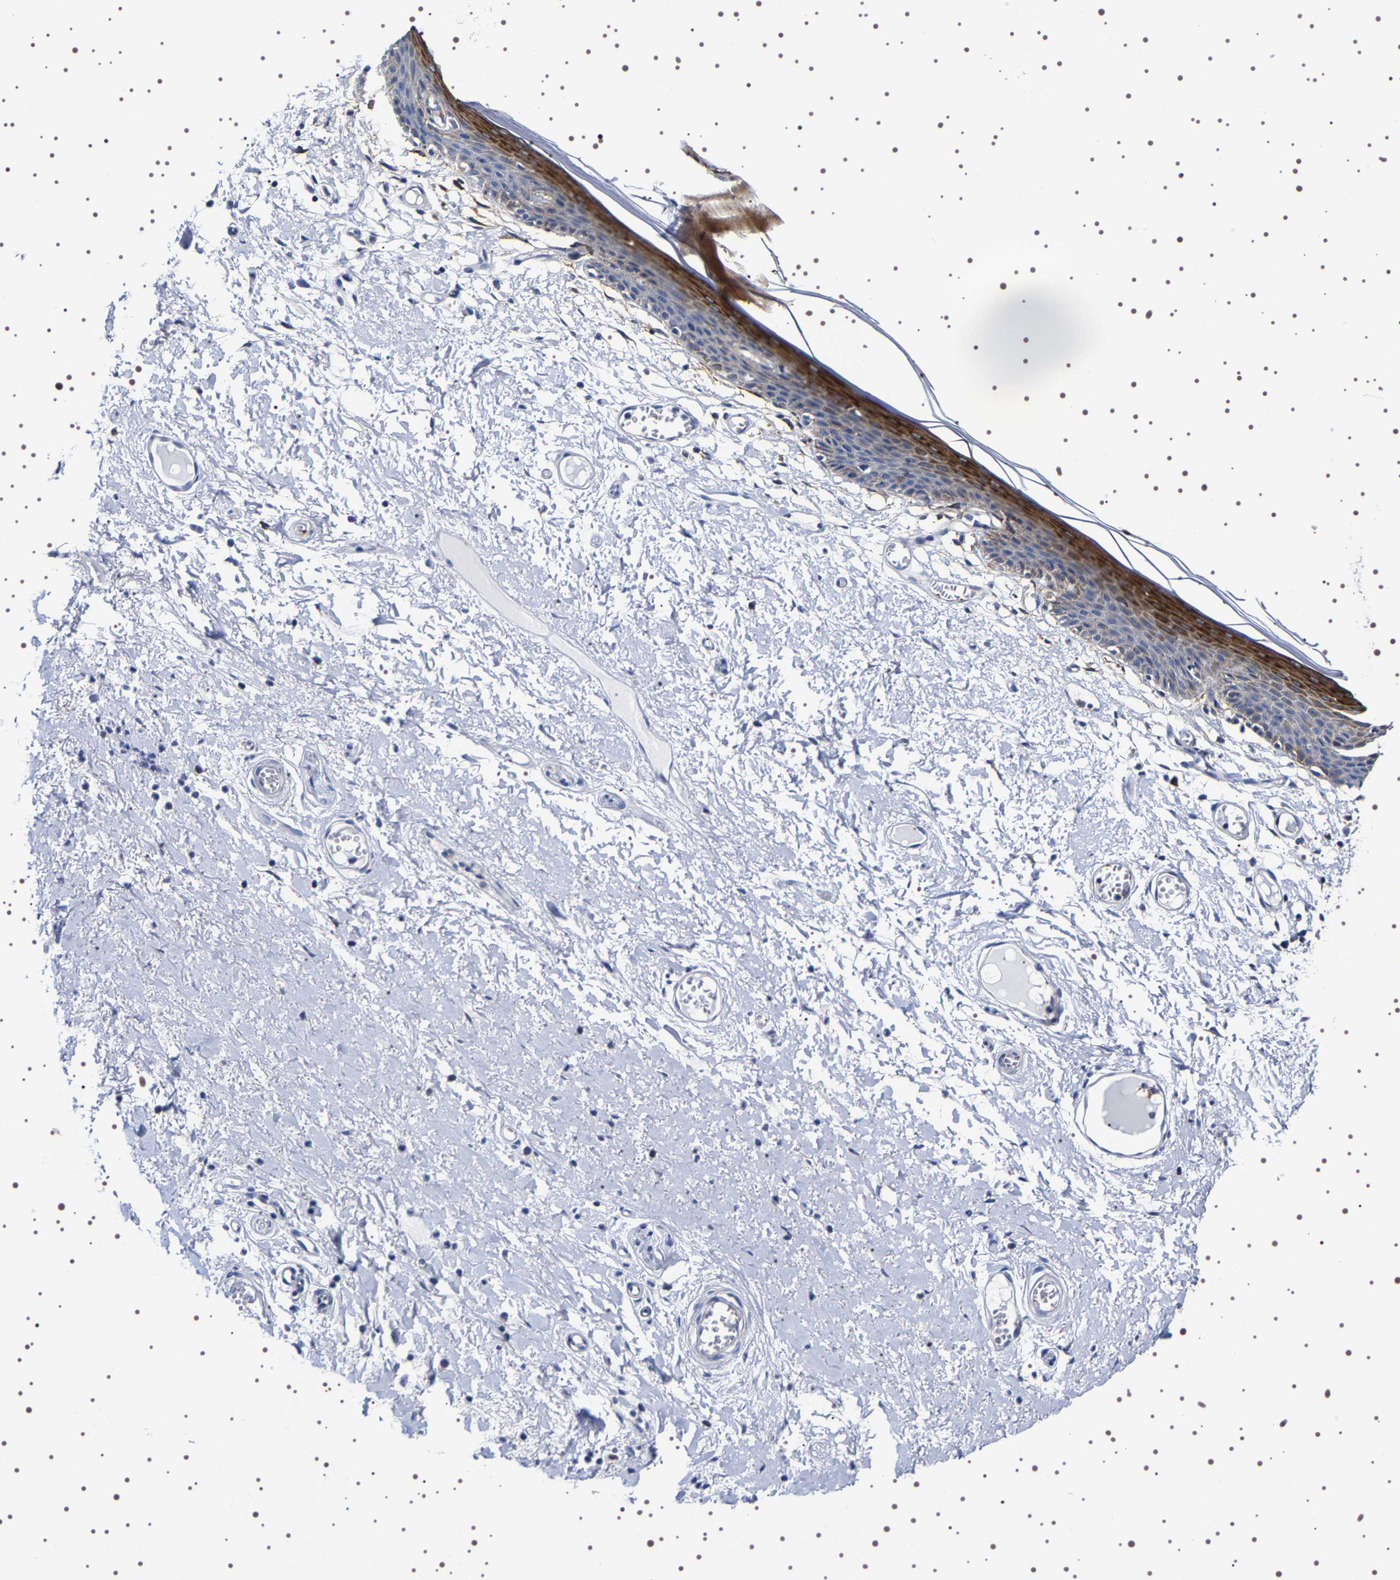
{"staining": {"intensity": "strong", "quantity": ">75%", "location": "cytoplasmic/membranous"}, "tissue": "skin", "cell_type": "Epidermal cells", "image_type": "normal", "snomed": [{"axis": "morphology", "description": "Normal tissue, NOS"}, {"axis": "topography", "description": "Vulva"}], "caption": "Epidermal cells display high levels of strong cytoplasmic/membranous positivity in approximately >75% of cells in benign skin. The protein is shown in brown color, while the nuclei are stained blue.", "gene": "SQLE", "patient": {"sex": "female", "age": 54}}